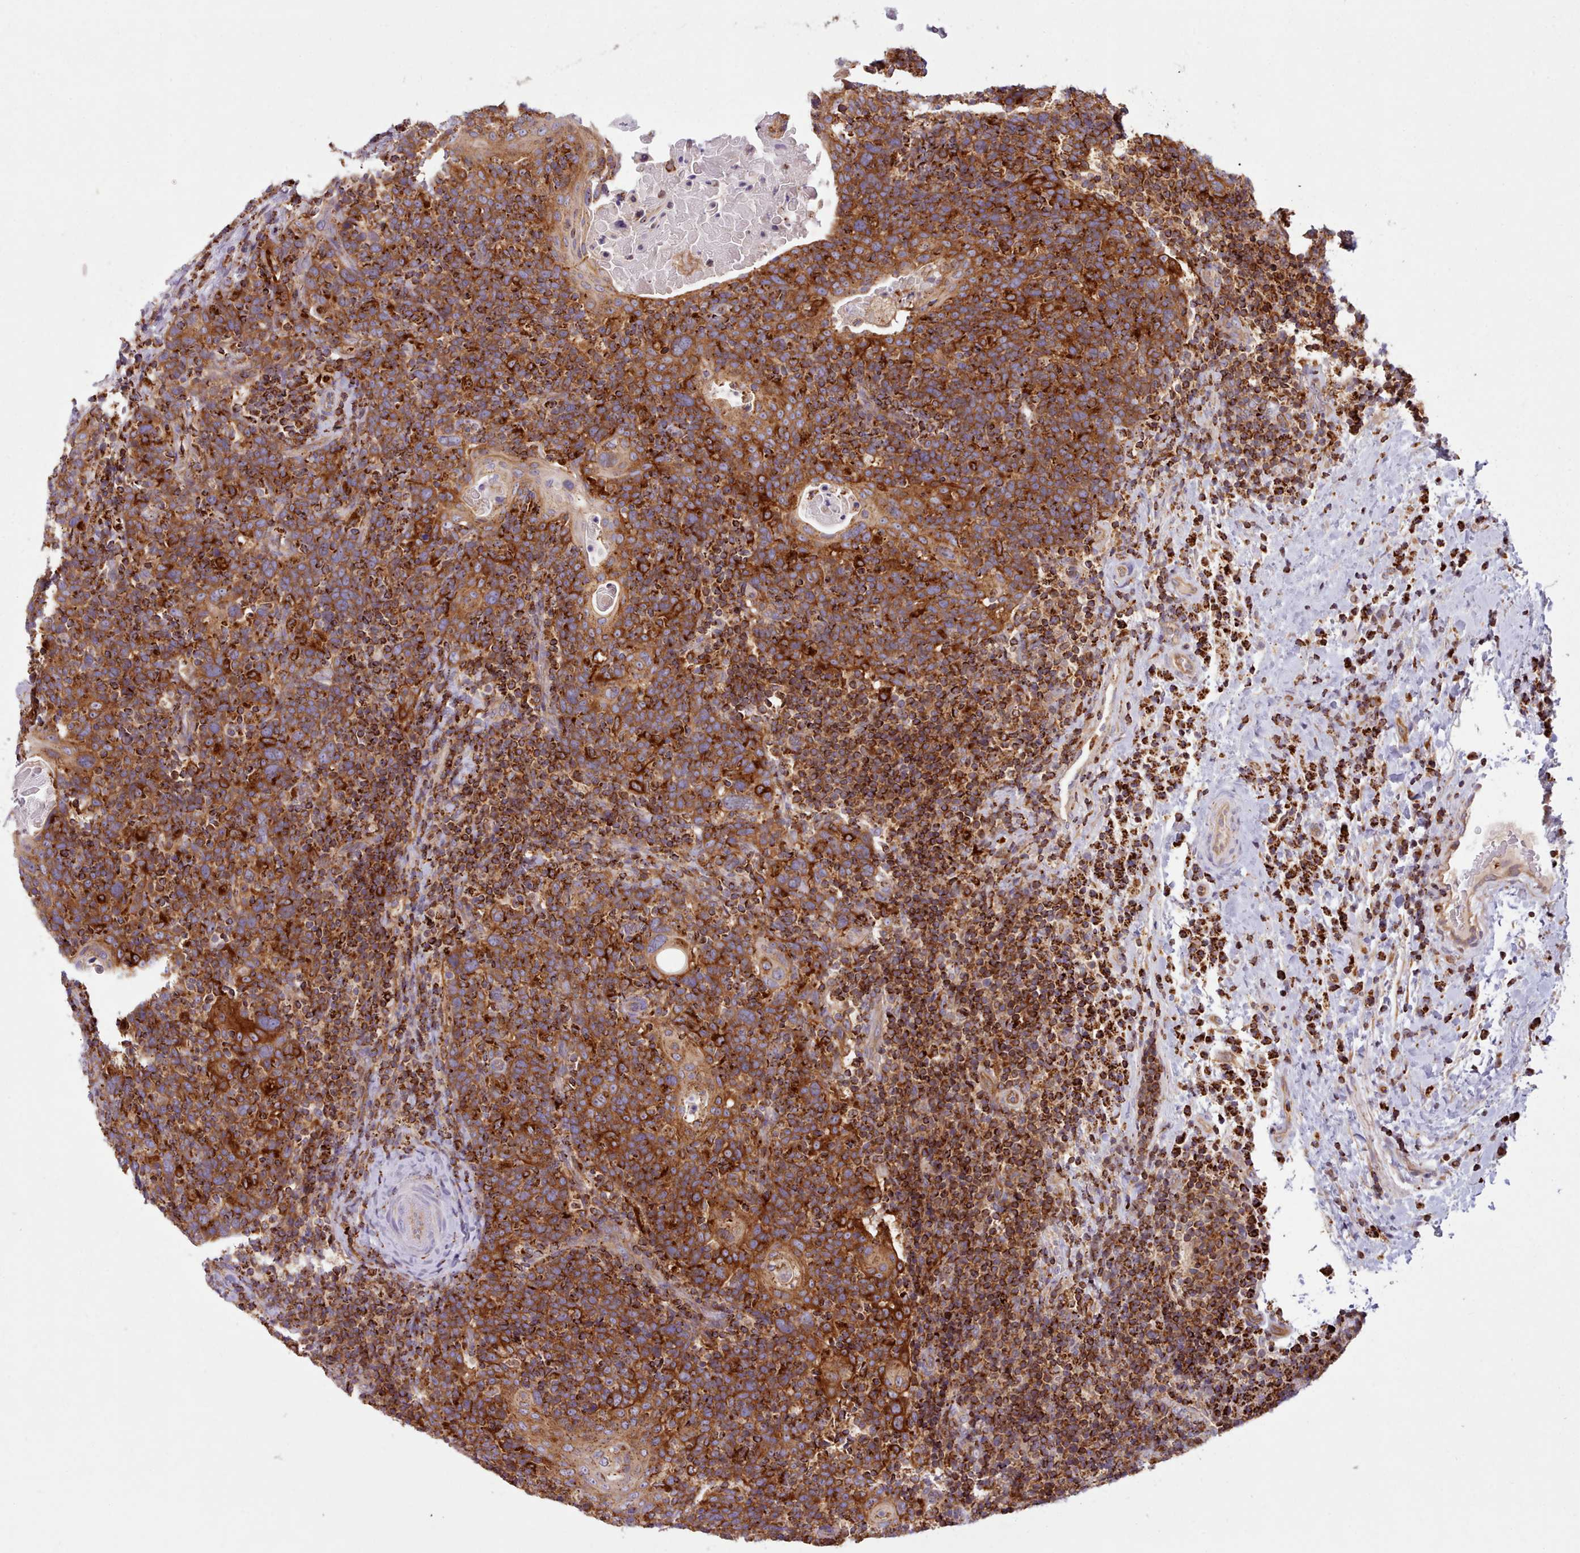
{"staining": {"intensity": "strong", "quantity": ">75%", "location": "cytoplasmic/membranous"}, "tissue": "head and neck cancer", "cell_type": "Tumor cells", "image_type": "cancer", "snomed": [{"axis": "morphology", "description": "Squamous cell carcinoma, NOS"}, {"axis": "morphology", "description": "Squamous cell carcinoma, metastatic, NOS"}, {"axis": "topography", "description": "Lymph node"}, {"axis": "topography", "description": "Head-Neck"}], "caption": "About >75% of tumor cells in human head and neck cancer show strong cytoplasmic/membranous protein positivity as visualized by brown immunohistochemical staining.", "gene": "CRYBG1", "patient": {"sex": "male", "age": 62}}